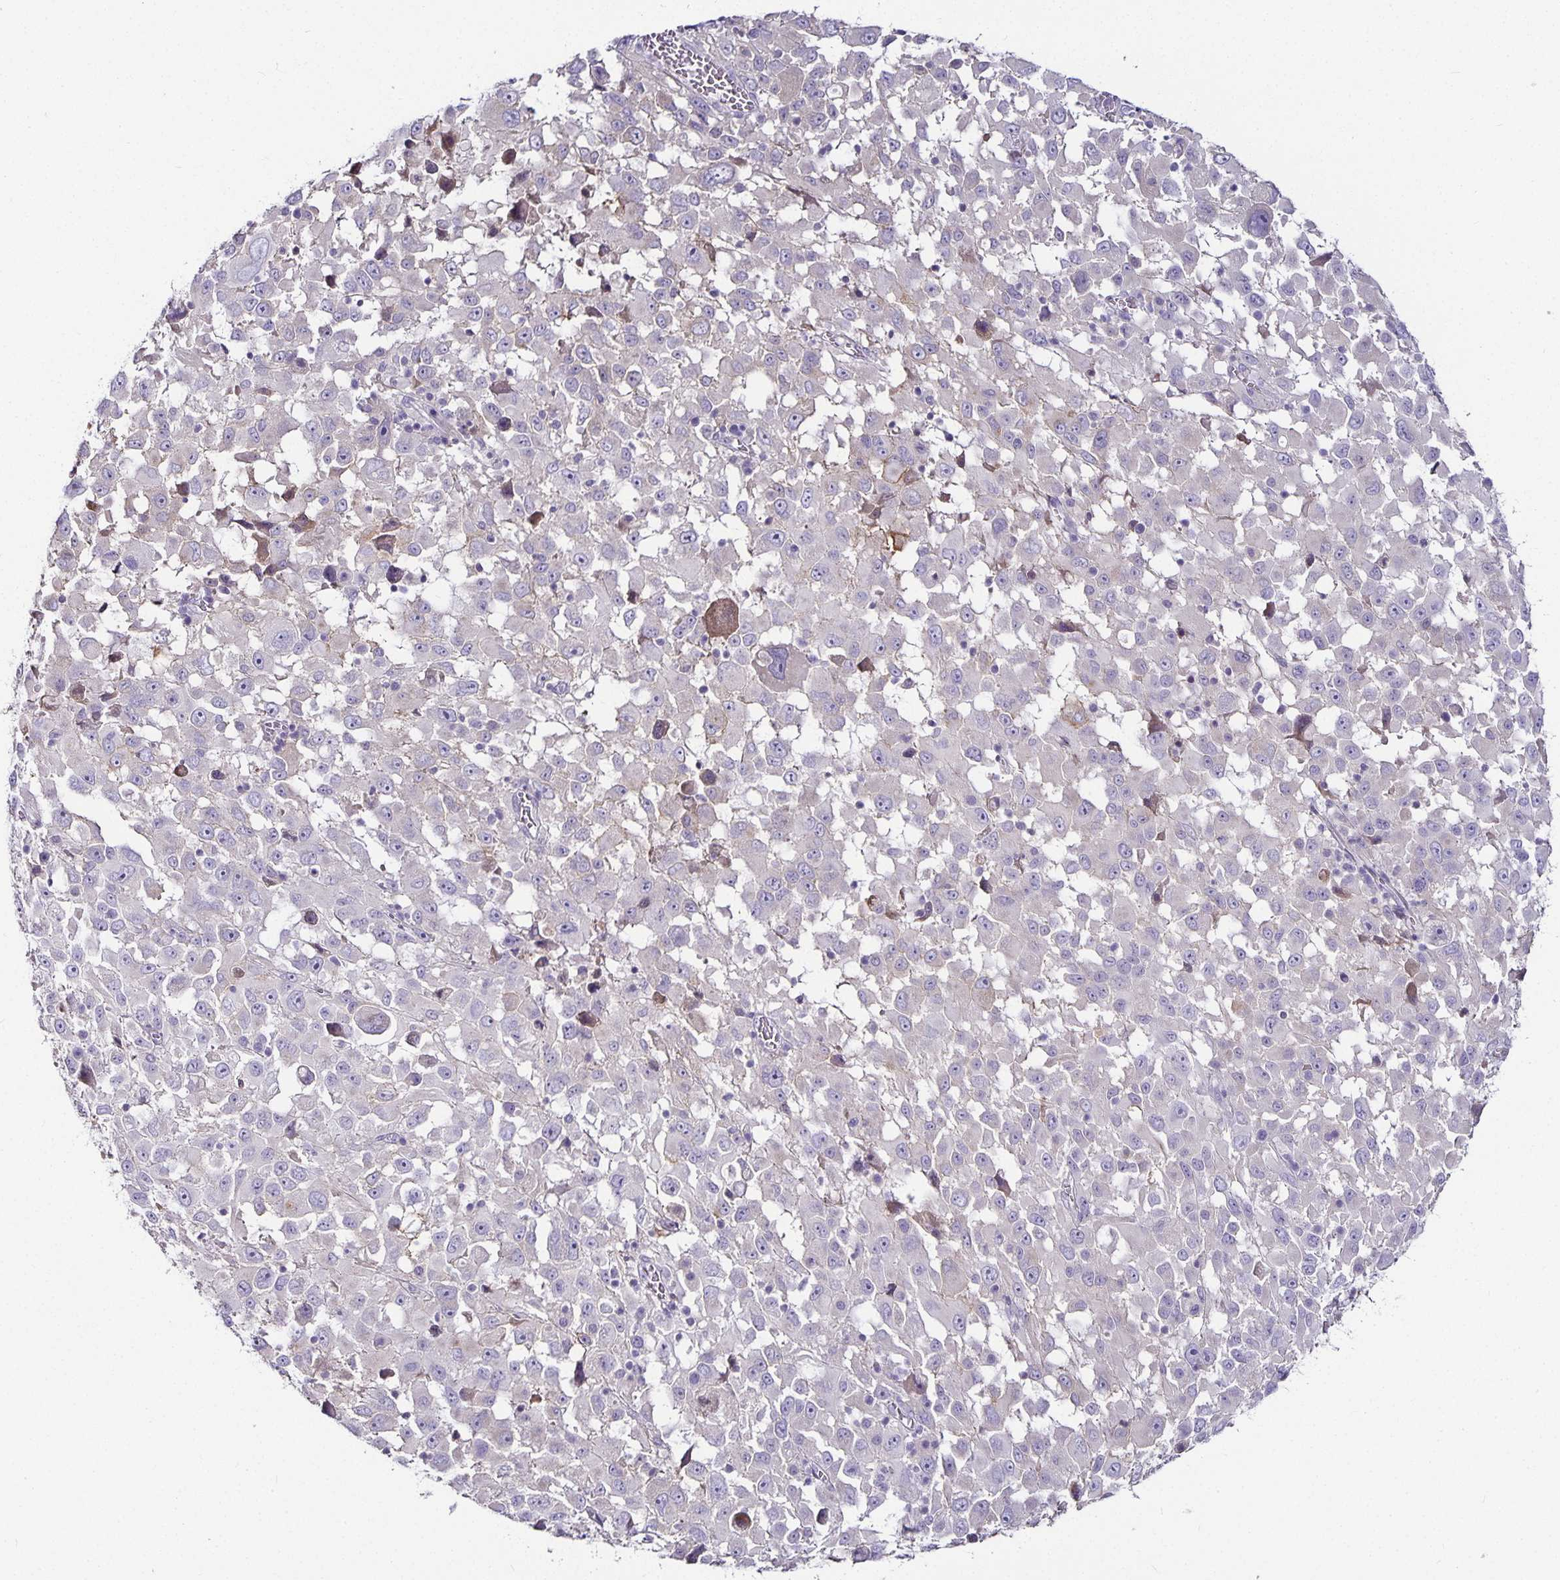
{"staining": {"intensity": "negative", "quantity": "none", "location": "none"}, "tissue": "melanoma", "cell_type": "Tumor cells", "image_type": "cancer", "snomed": [{"axis": "morphology", "description": "Malignant melanoma, Metastatic site"}, {"axis": "topography", "description": "Soft tissue"}], "caption": "A micrograph of melanoma stained for a protein demonstrates no brown staining in tumor cells.", "gene": "CA12", "patient": {"sex": "male", "age": 50}}